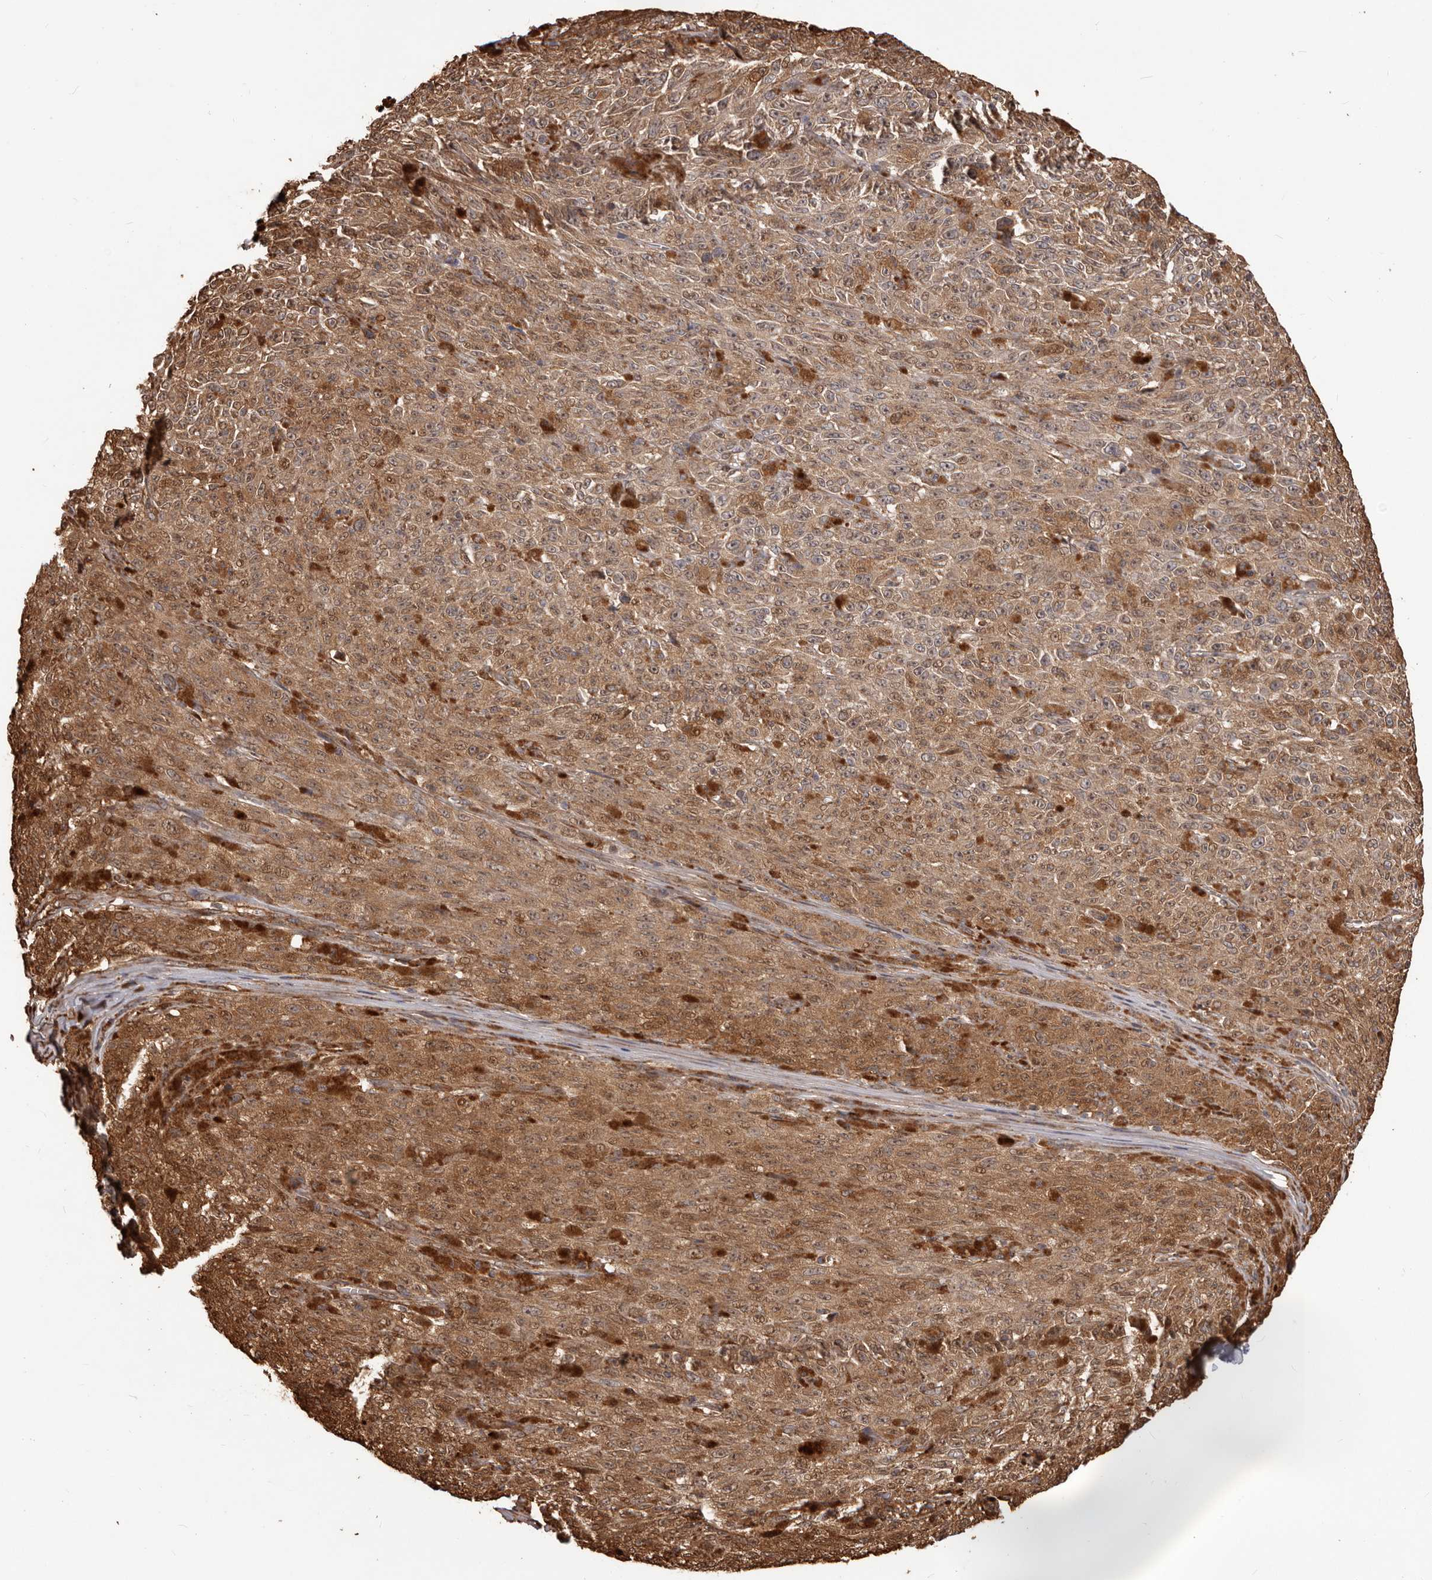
{"staining": {"intensity": "moderate", "quantity": ">75%", "location": "cytoplasmic/membranous"}, "tissue": "melanoma", "cell_type": "Tumor cells", "image_type": "cancer", "snomed": [{"axis": "morphology", "description": "Malignant melanoma, NOS"}, {"axis": "topography", "description": "Skin"}], "caption": "Tumor cells demonstrate moderate cytoplasmic/membranous staining in about >75% of cells in malignant melanoma.", "gene": "MTO1", "patient": {"sex": "female", "age": 82}}